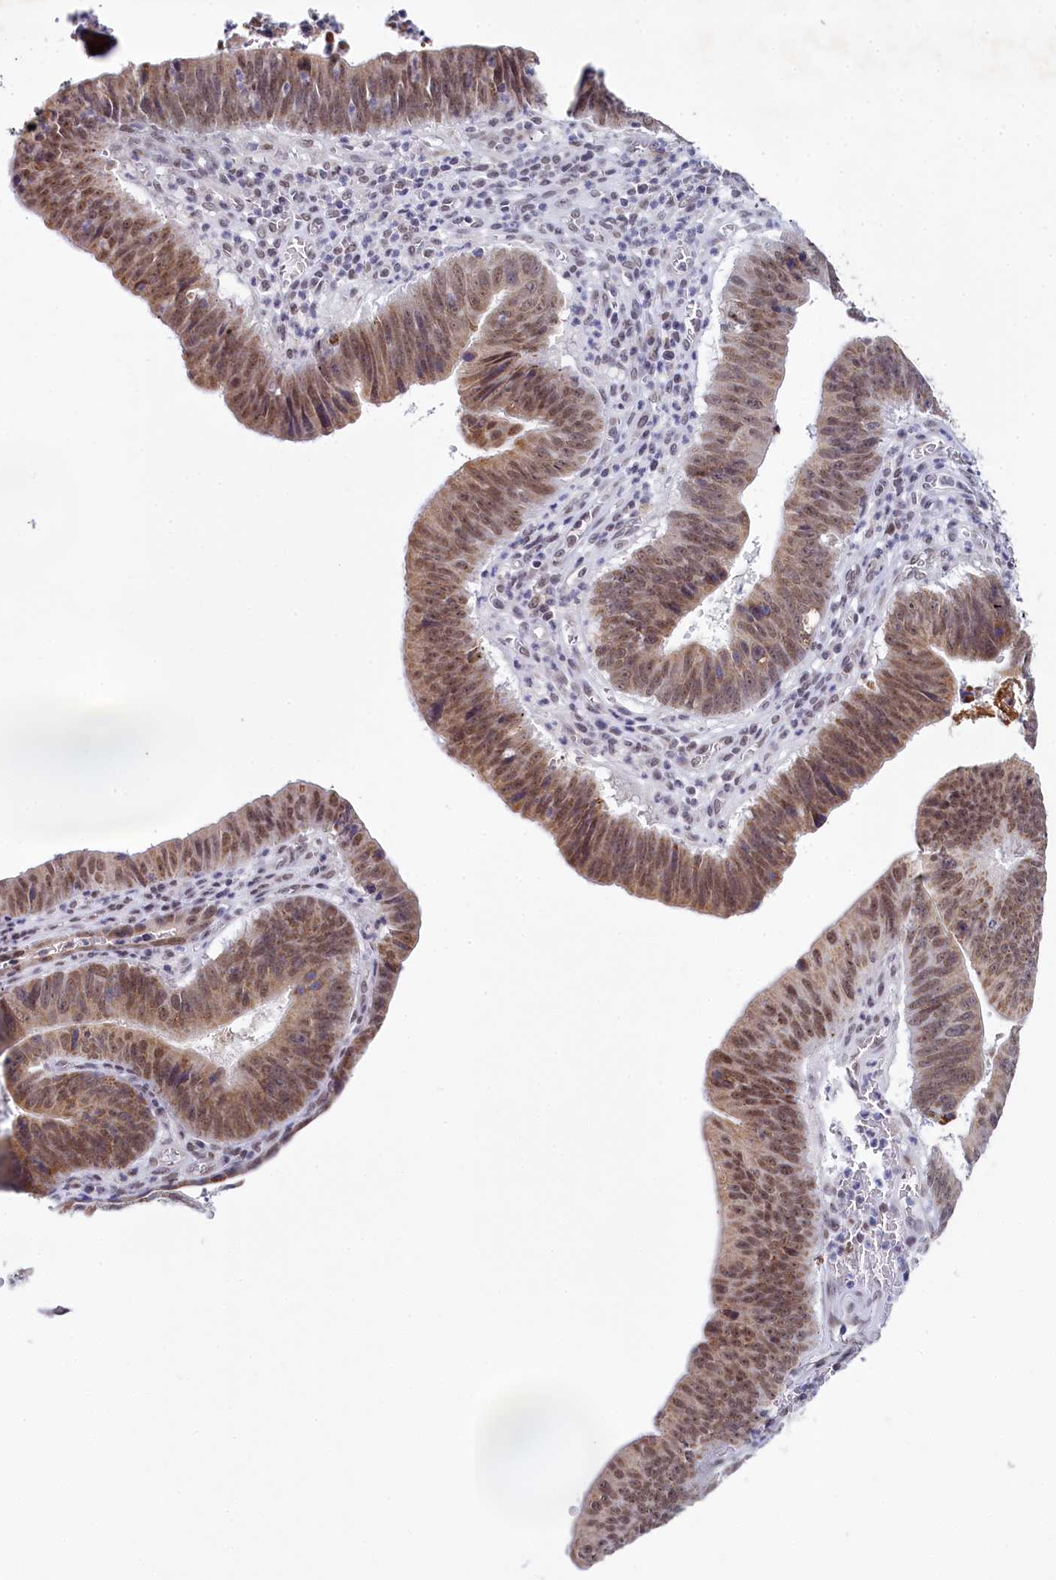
{"staining": {"intensity": "moderate", "quantity": ">75%", "location": "cytoplasmic/membranous,nuclear"}, "tissue": "stomach cancer", "cell_type": "Tumor cells", "image_type": "cancer", "snomed": [{"axis": "morphology", "description": "Adenocarcinoma, NOS"}, {"axis": "topography", "description": "Stomach"}], "caption": "Stomach adenocarcinoma stained with DAB immunohistochemistry displays medium levels of moderate cytoplasmic/membranous and nuclear positivity in approximately >75% of tumor cells. The protein is shown in brown color, while the nuclei are stained blue.", "gene": "PPHLN1", "patient": {"sex": "male", "age": 59}}